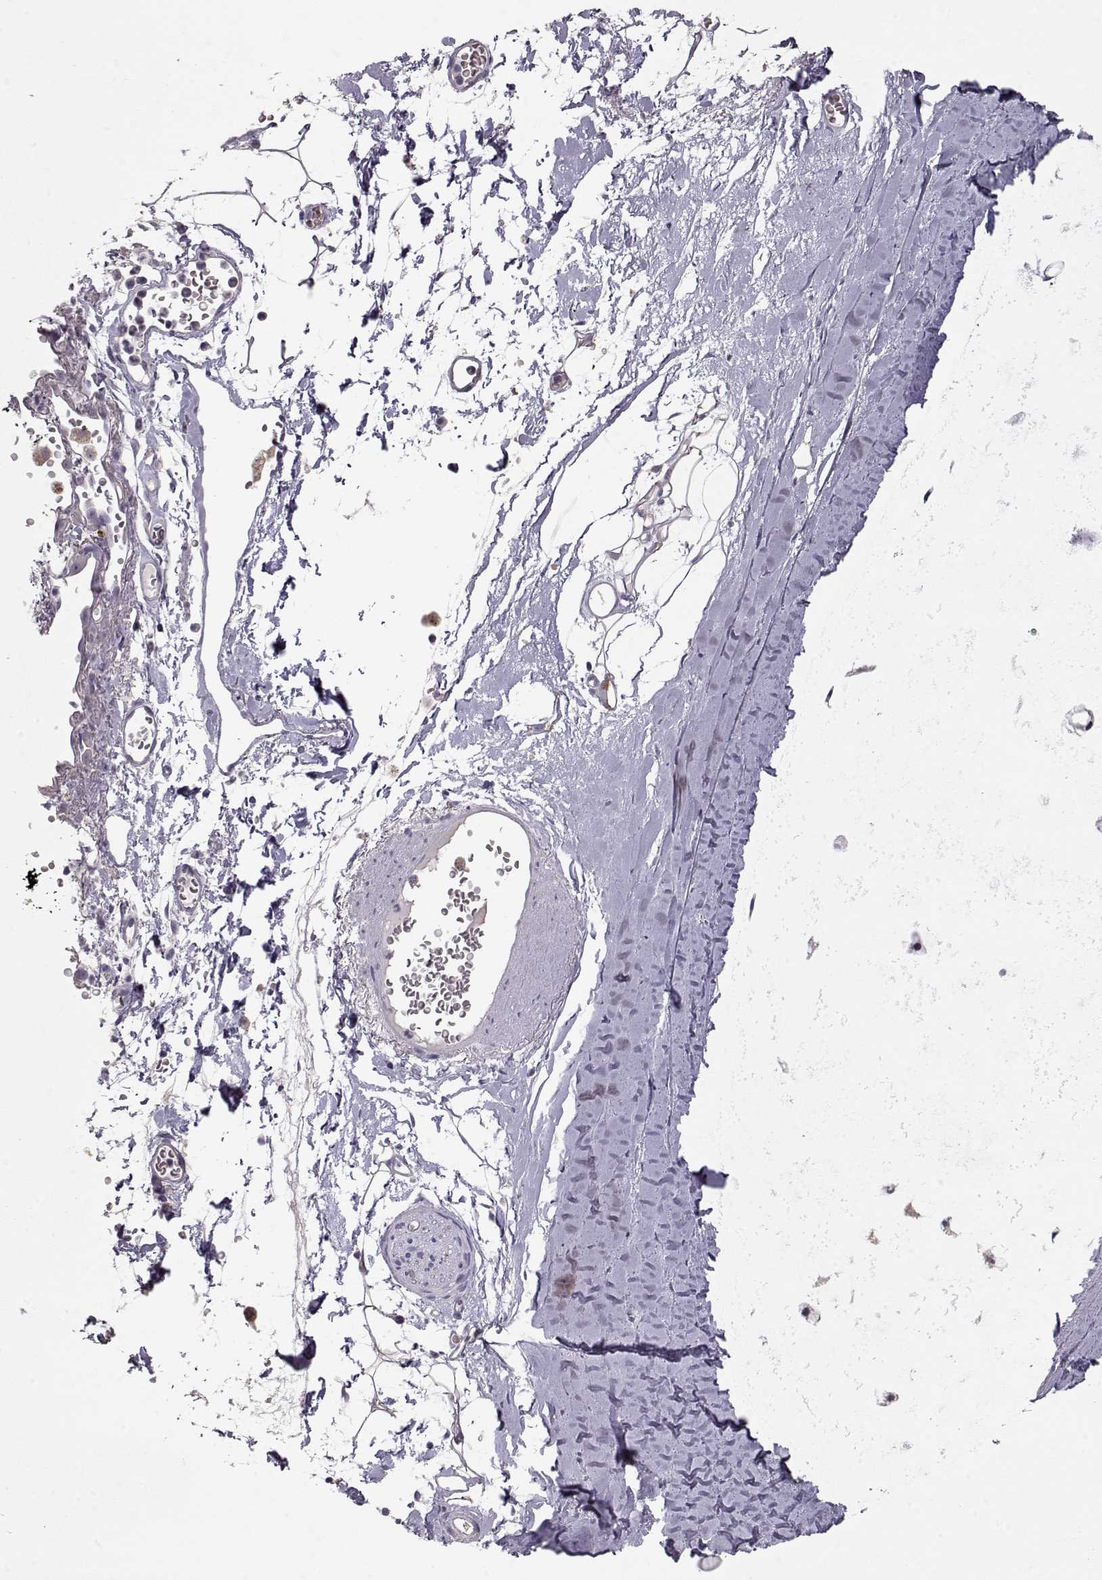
{"staining": {"intensity": "negative", "quantity": "none", "location": "none"}, "tissue": "bronchus", "cell_type": "Respiratory epithelial cells", "image_type": "normal", "snomed": [{"axis": "morphology", "description": "Normal tissue, NOS"}, {"axis": "morphology", "description": "Squamous cell carcinoma, NOS"}, {"axis": "topography", "description": "Cartilage tissue"}, {"axis": "topography", "description": "Bronchus"}], "caption": "Immunohistochemistry (IHC) histopathology image of benign bronchus stained for a protein (brown), which exhibits no positivity in respiratory epithelial cells.", "gene": "SLC18A1", "patient": {"sex": "male", "age": 72}}